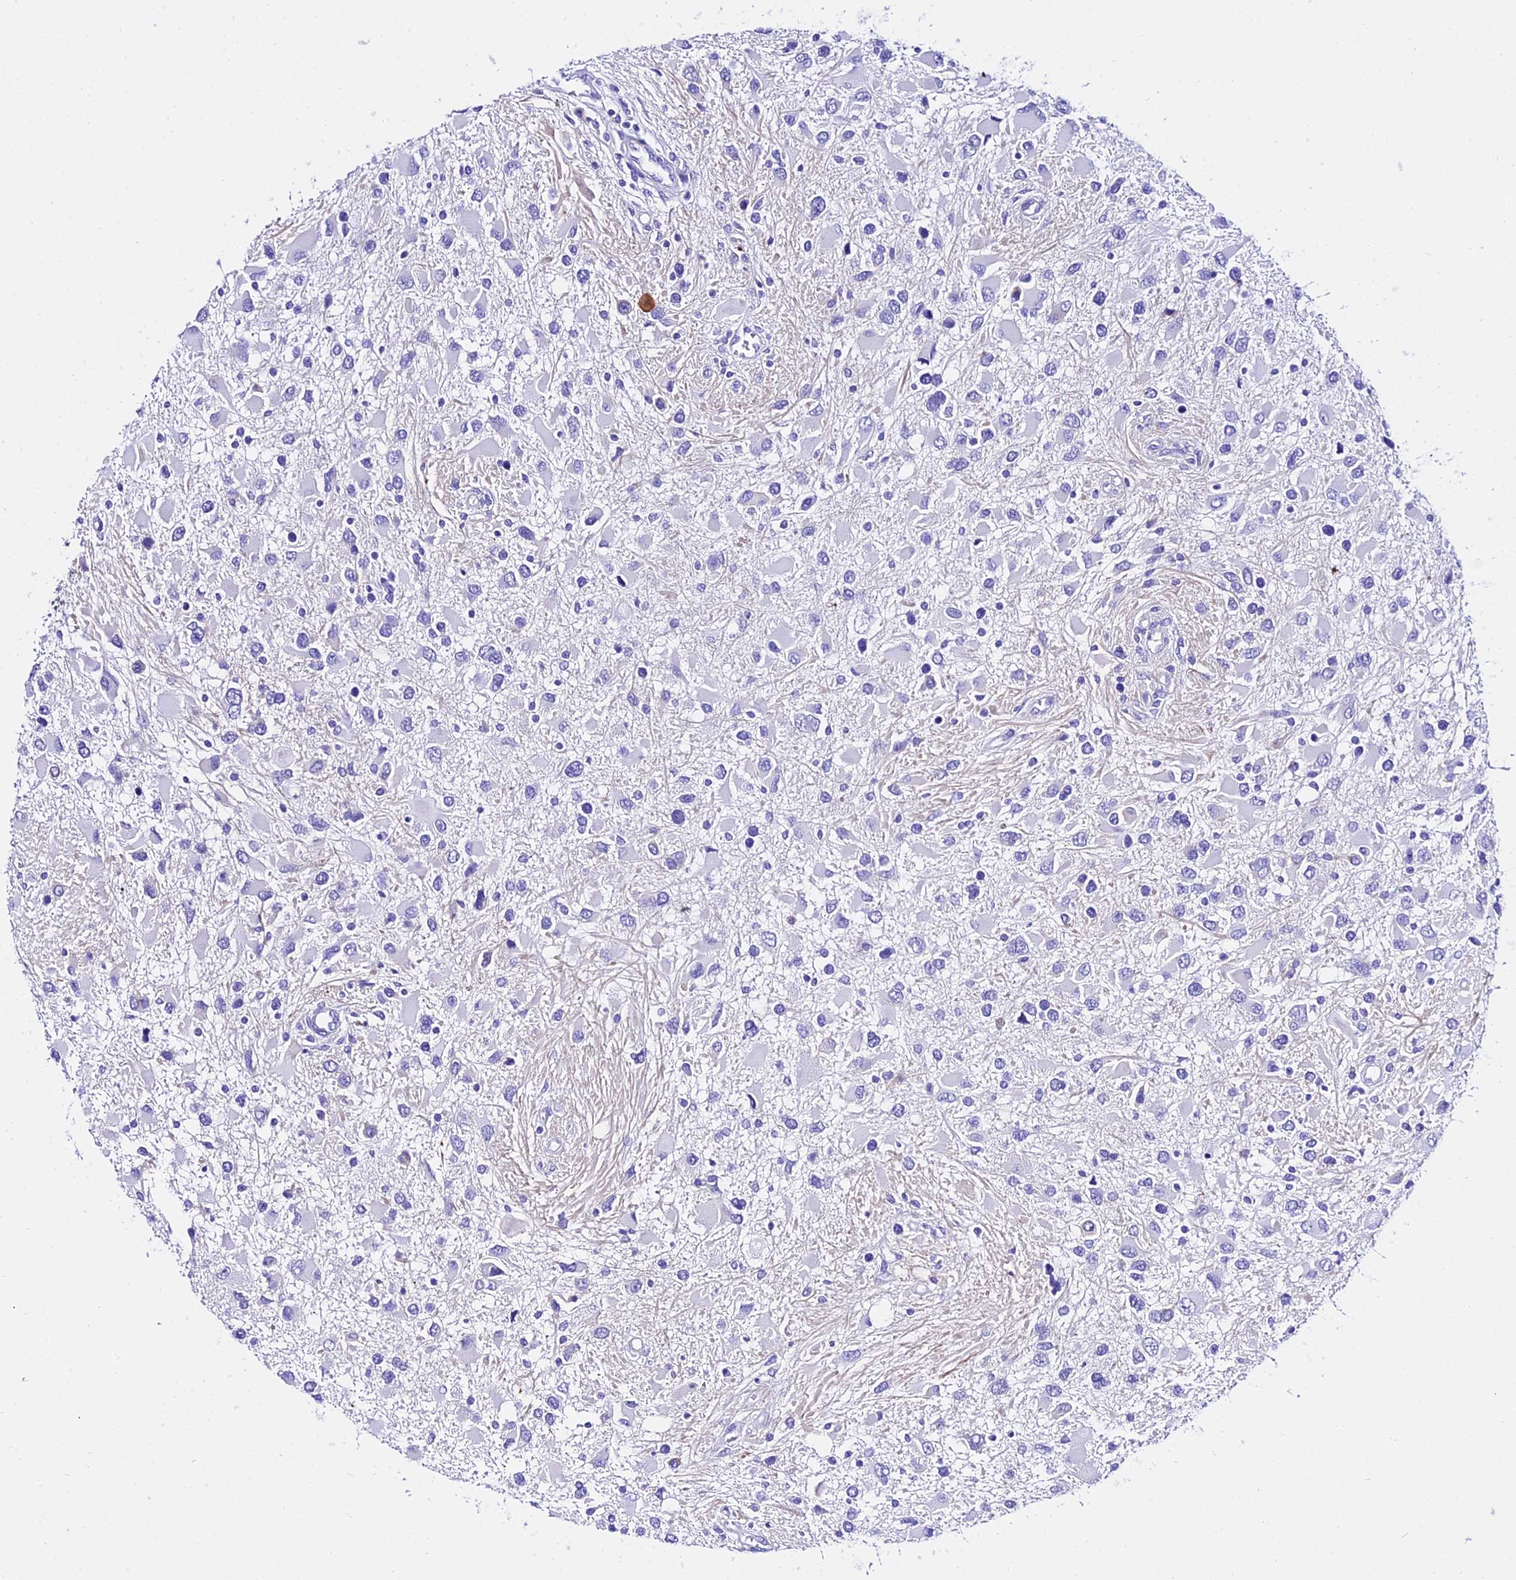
{"staining": {"intensity": "negative", "quantity": "none", "location": "none"}, "tissue": "glioma", "cell_type": "Tumor cells", "image_type": "cancer", "snomed": [{"axis": "morphology", "description": "Glioma, malignant, High grade"}, {"axis": "topography", "description": "Brain"}], "caption": "A high-resolution image shows immunohistochemistry (IHC) staining of malignant glioma (high-grade), which displays no significant staining in tumor cells.", "gene": "TRMT44", "patient": {"sex": "male", "age": 53}}